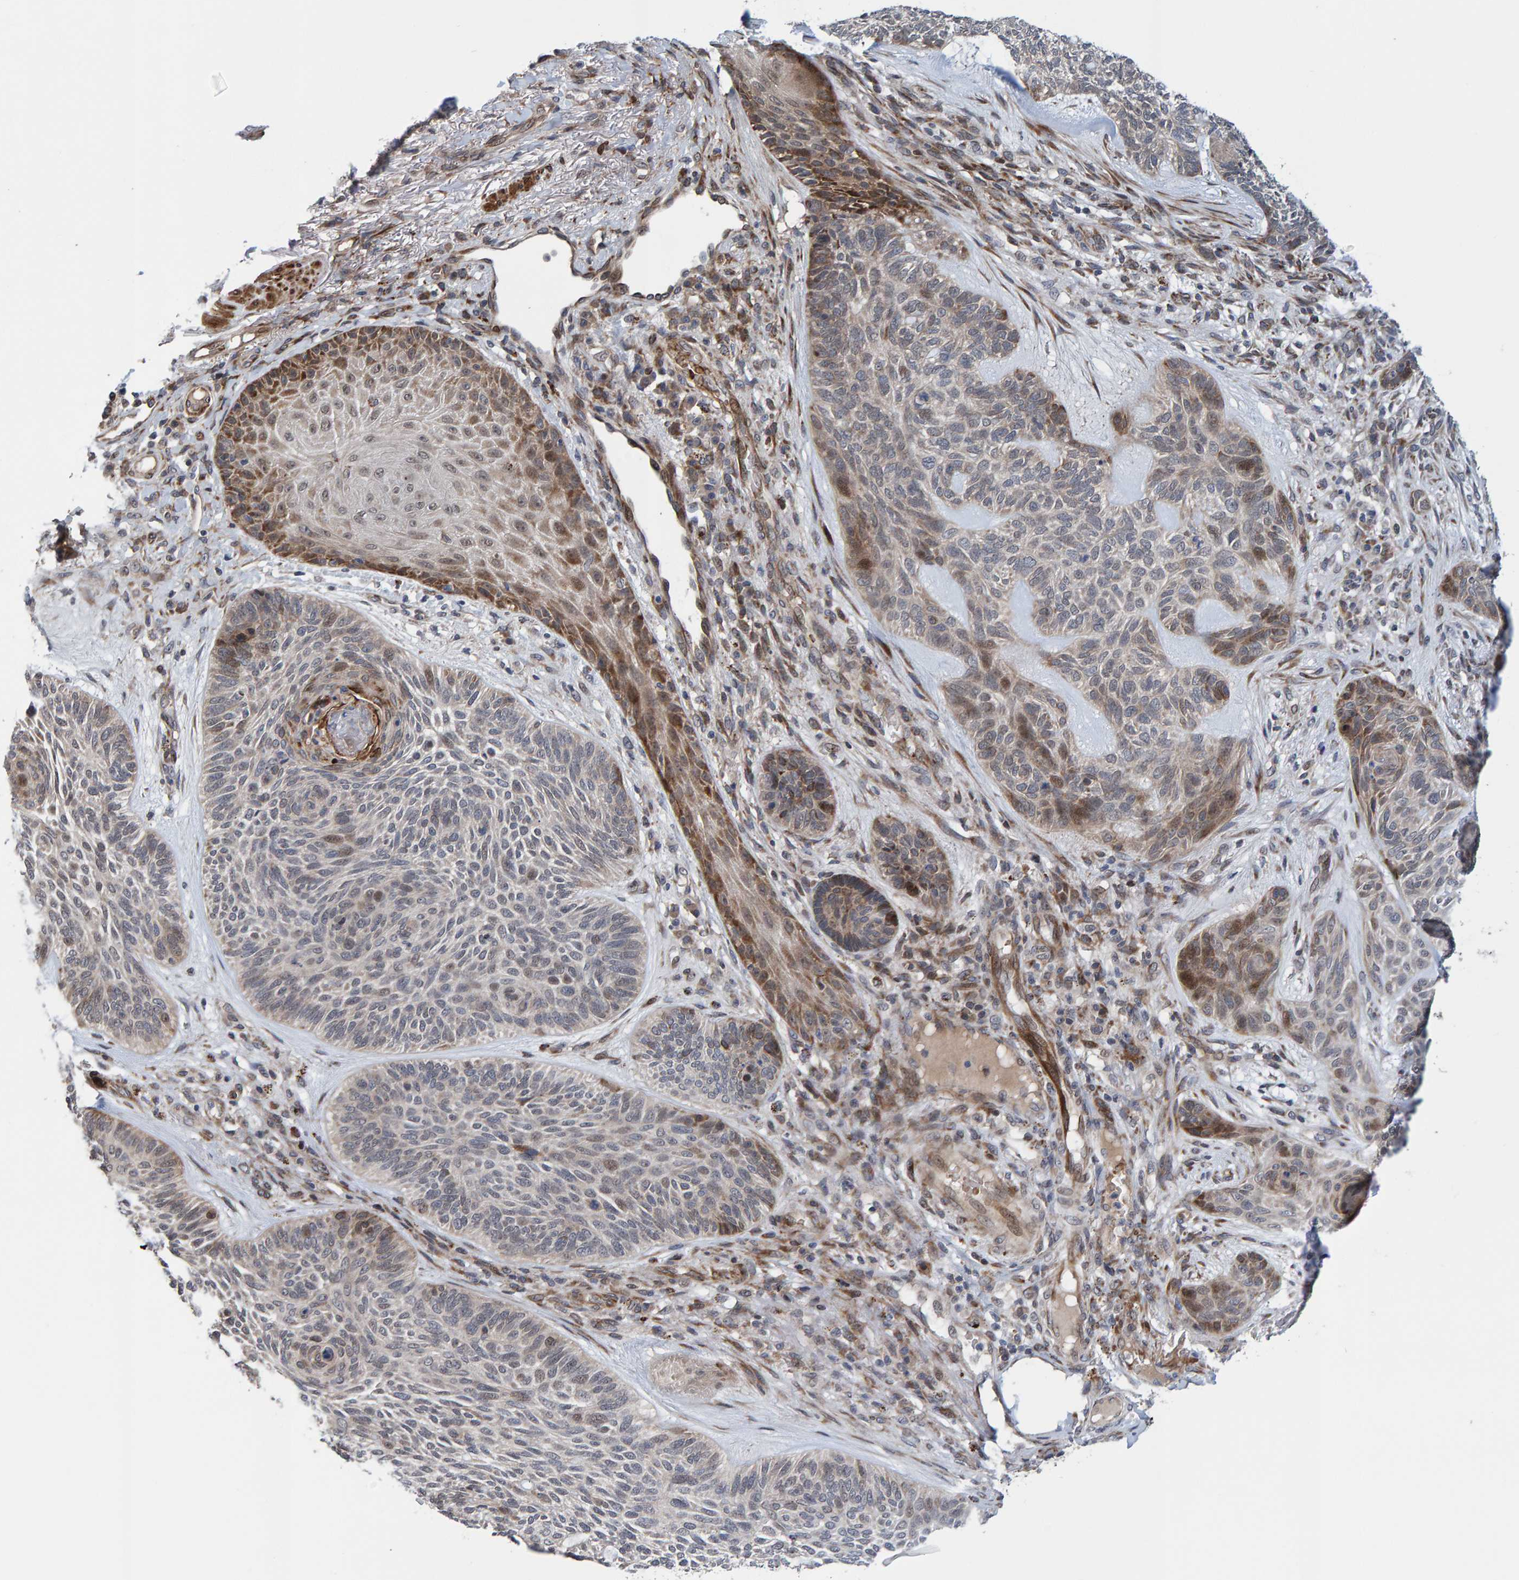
{"staining": {"intensity": "moderate", "quantity": "<25%", "location": "cytoplasmic/membranous,nuclear"}, "tissue": "skin cancer", "cell_type": "Tumor cells", "image_type": "cancer", "snomed": [{"axis": "morphology", "description": "Basal cell carcinoma"}, {"axis": "topography", "description": "Skin"}], "caption": "This image demonstrates immunohistochemistry (IHC) staining of human skin basal cell carcinoma, with low moderate cytoplasmic/membranous and nuclear positivity in about <25% of tumor cells.", "gene": "MFSD6L", "patient": {"sex": "male", "age": 55}}